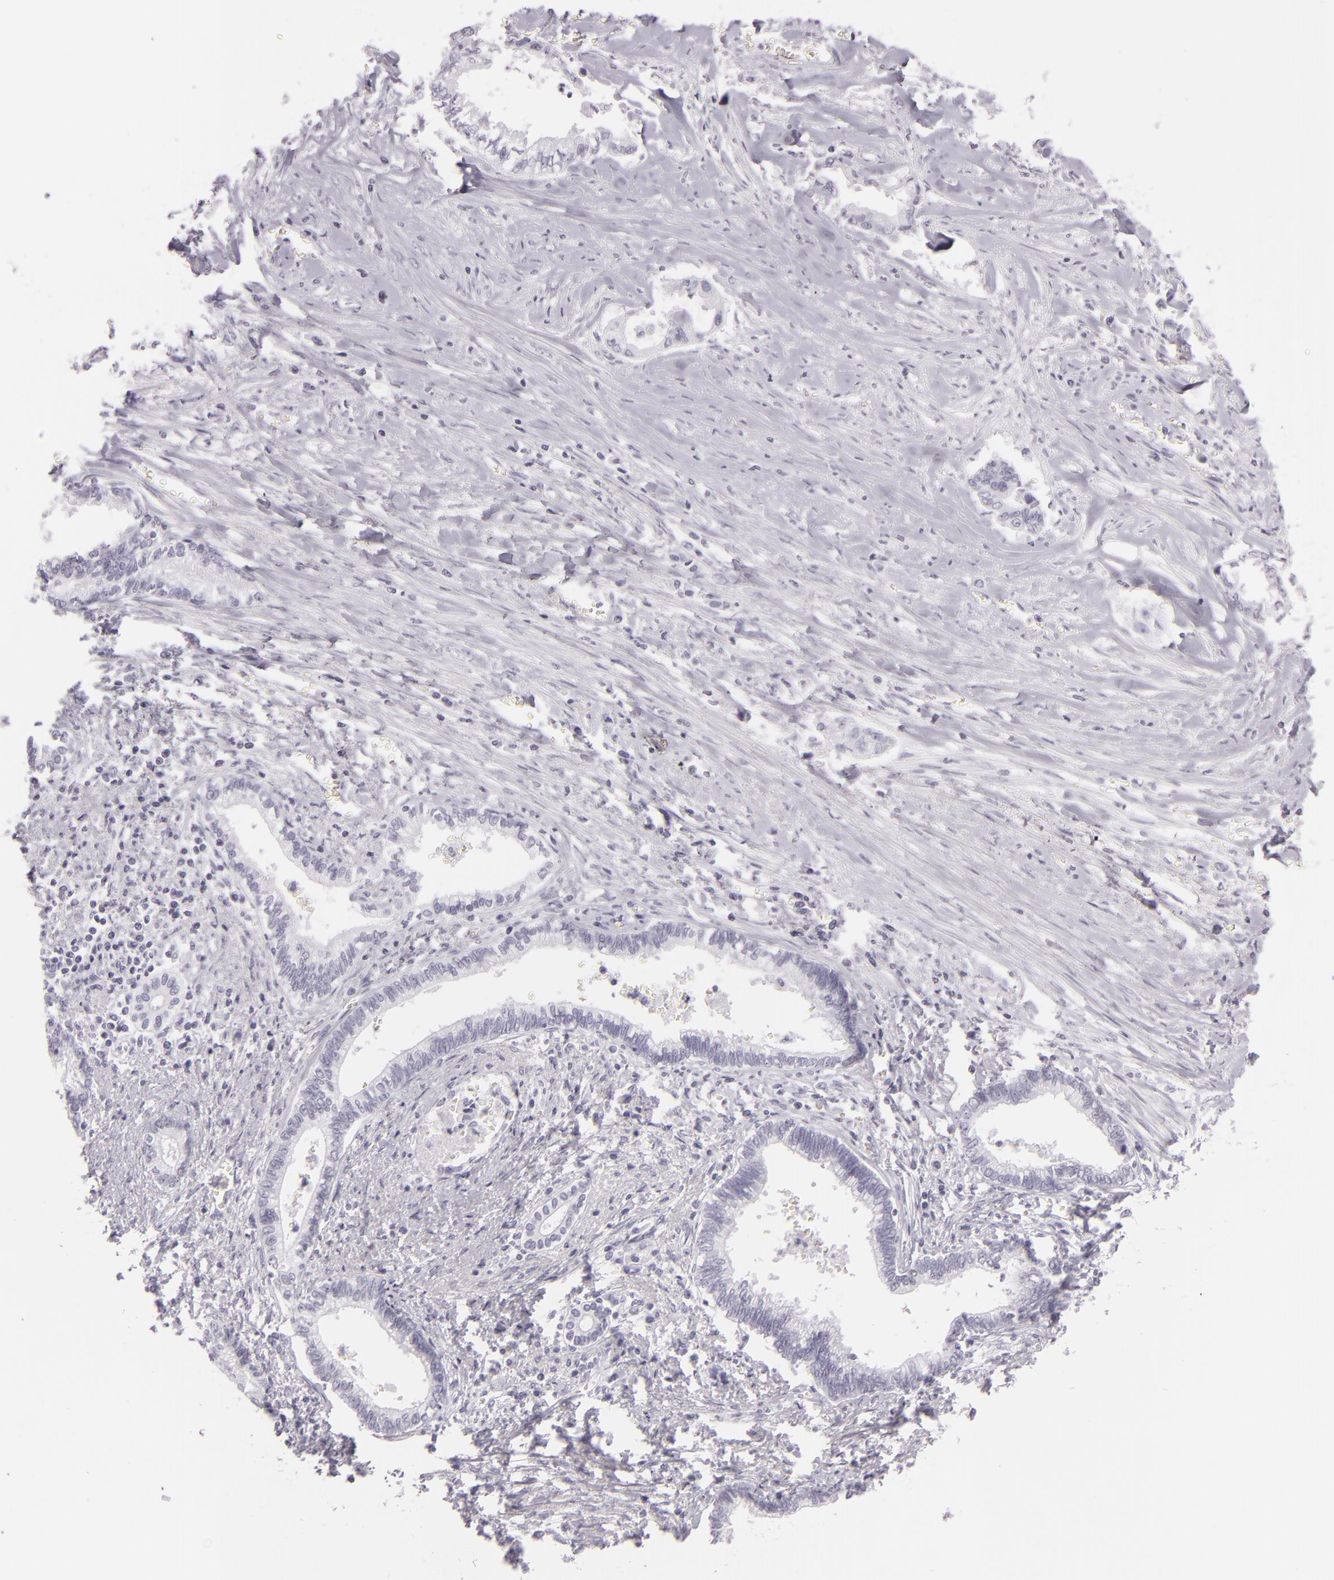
{"staining": {"intensity": "negative", "quantity": "none", "location": "none"}, "tissue": "liver cancer", "cell_type": "Tumor cells", "image_type": "cancer", "snomed": [{"axis": "morphology", "description": "Cholangiocarcinoma"}, {"axis": "topography", "description": "Liver"}], "caption": "Immunohistochemistry of liver cancer (cholangiocarcinoma) demonstrates no expression in tumor cells.", "gene": "MCM3", "patient": {"sex": "male", "age": 57}}